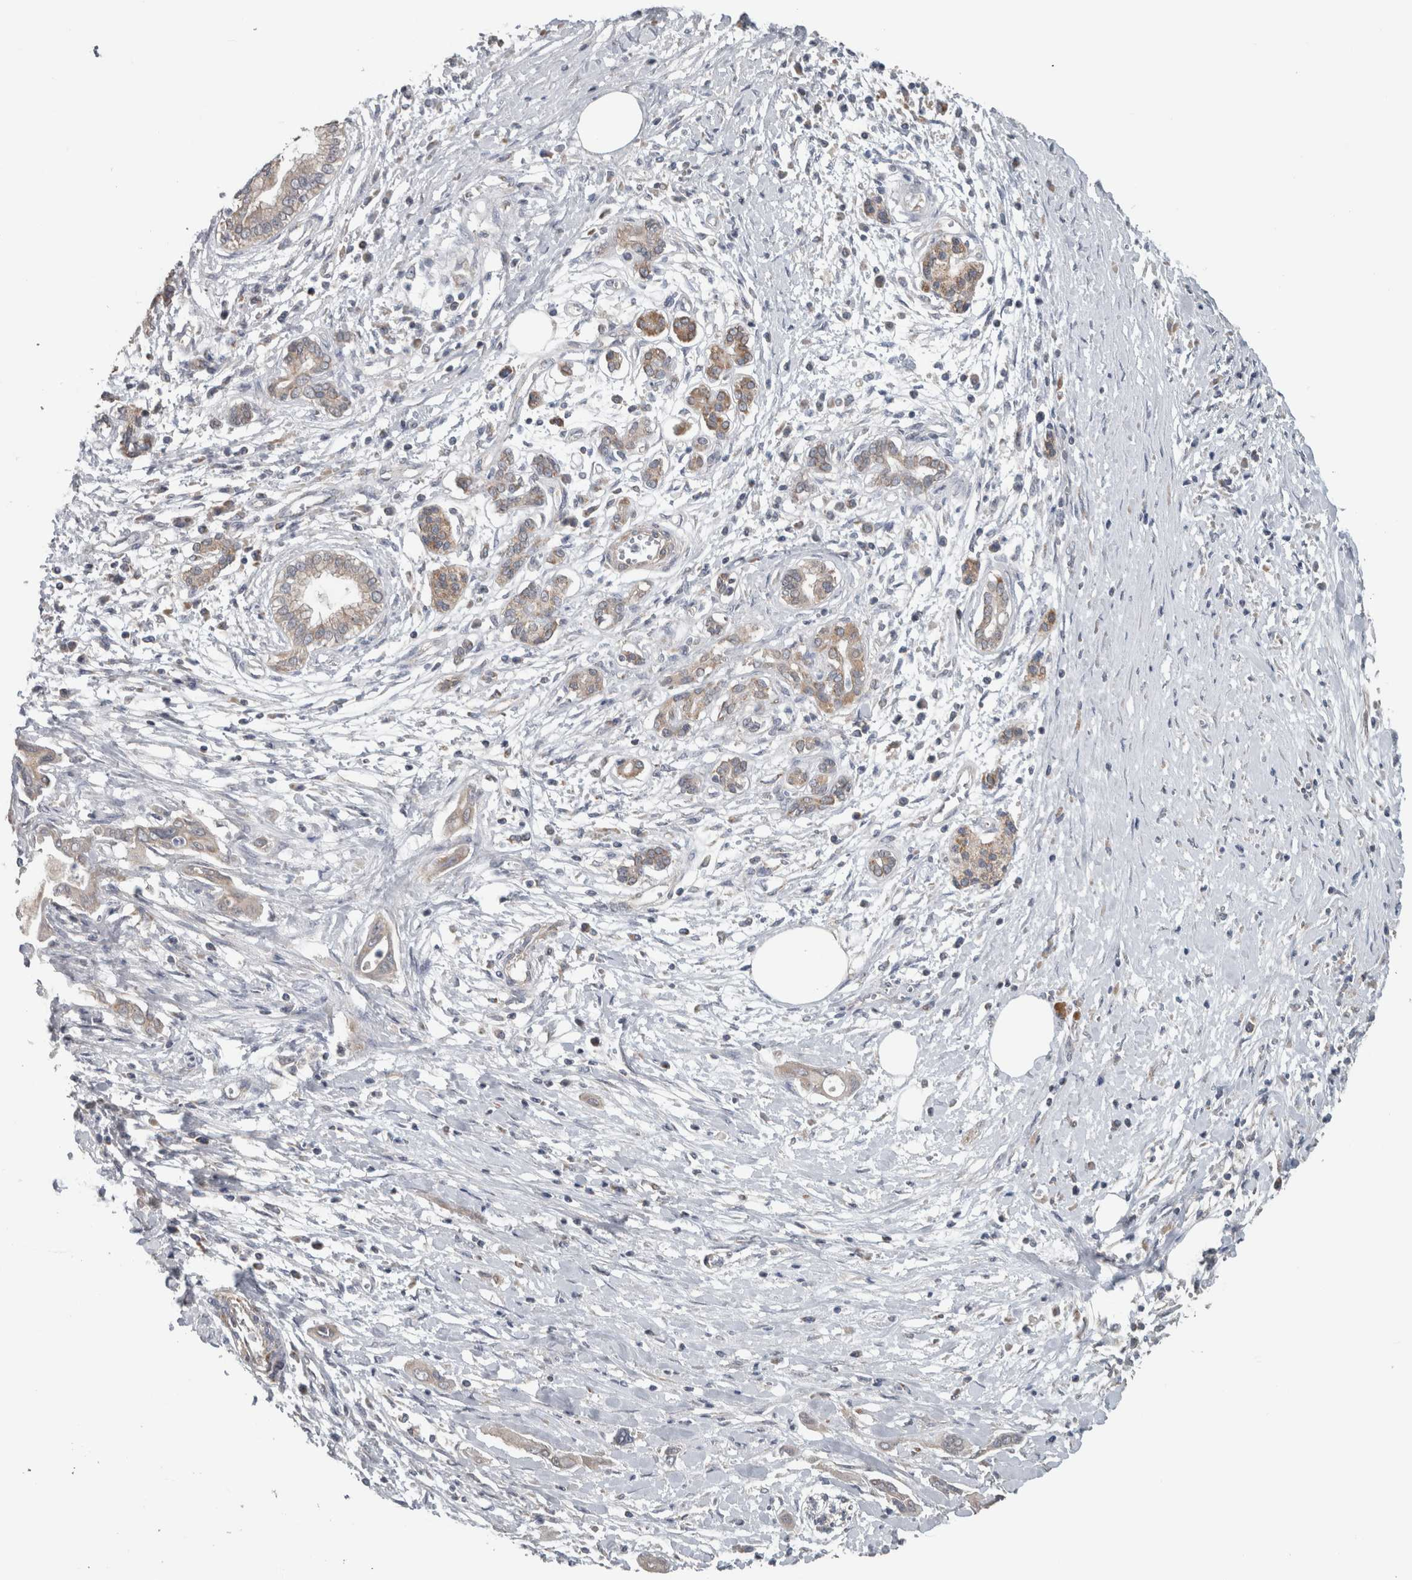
{"staining": {"intensity": "weak", "quantity": ">75%", "location": "cytoplasmic/membranous"}, "tissue": "pancreatic cancer", "cell_type": "Tumor cells", "image_type": "cancer", "snomed": [{"axis": "morphology", "description": "Adenocarcinoma, NOS"}, {"axis": "topography", "description": "Pancreas"}], "caption": "The micrograph shows a brown stain indicating the presence of a protein in the cytoplasmic/membranous of tumor cells in pancreatic adenocarcinoma.", "gene": "ARMC1", "patient": {"sex": "male", "age": 58}}